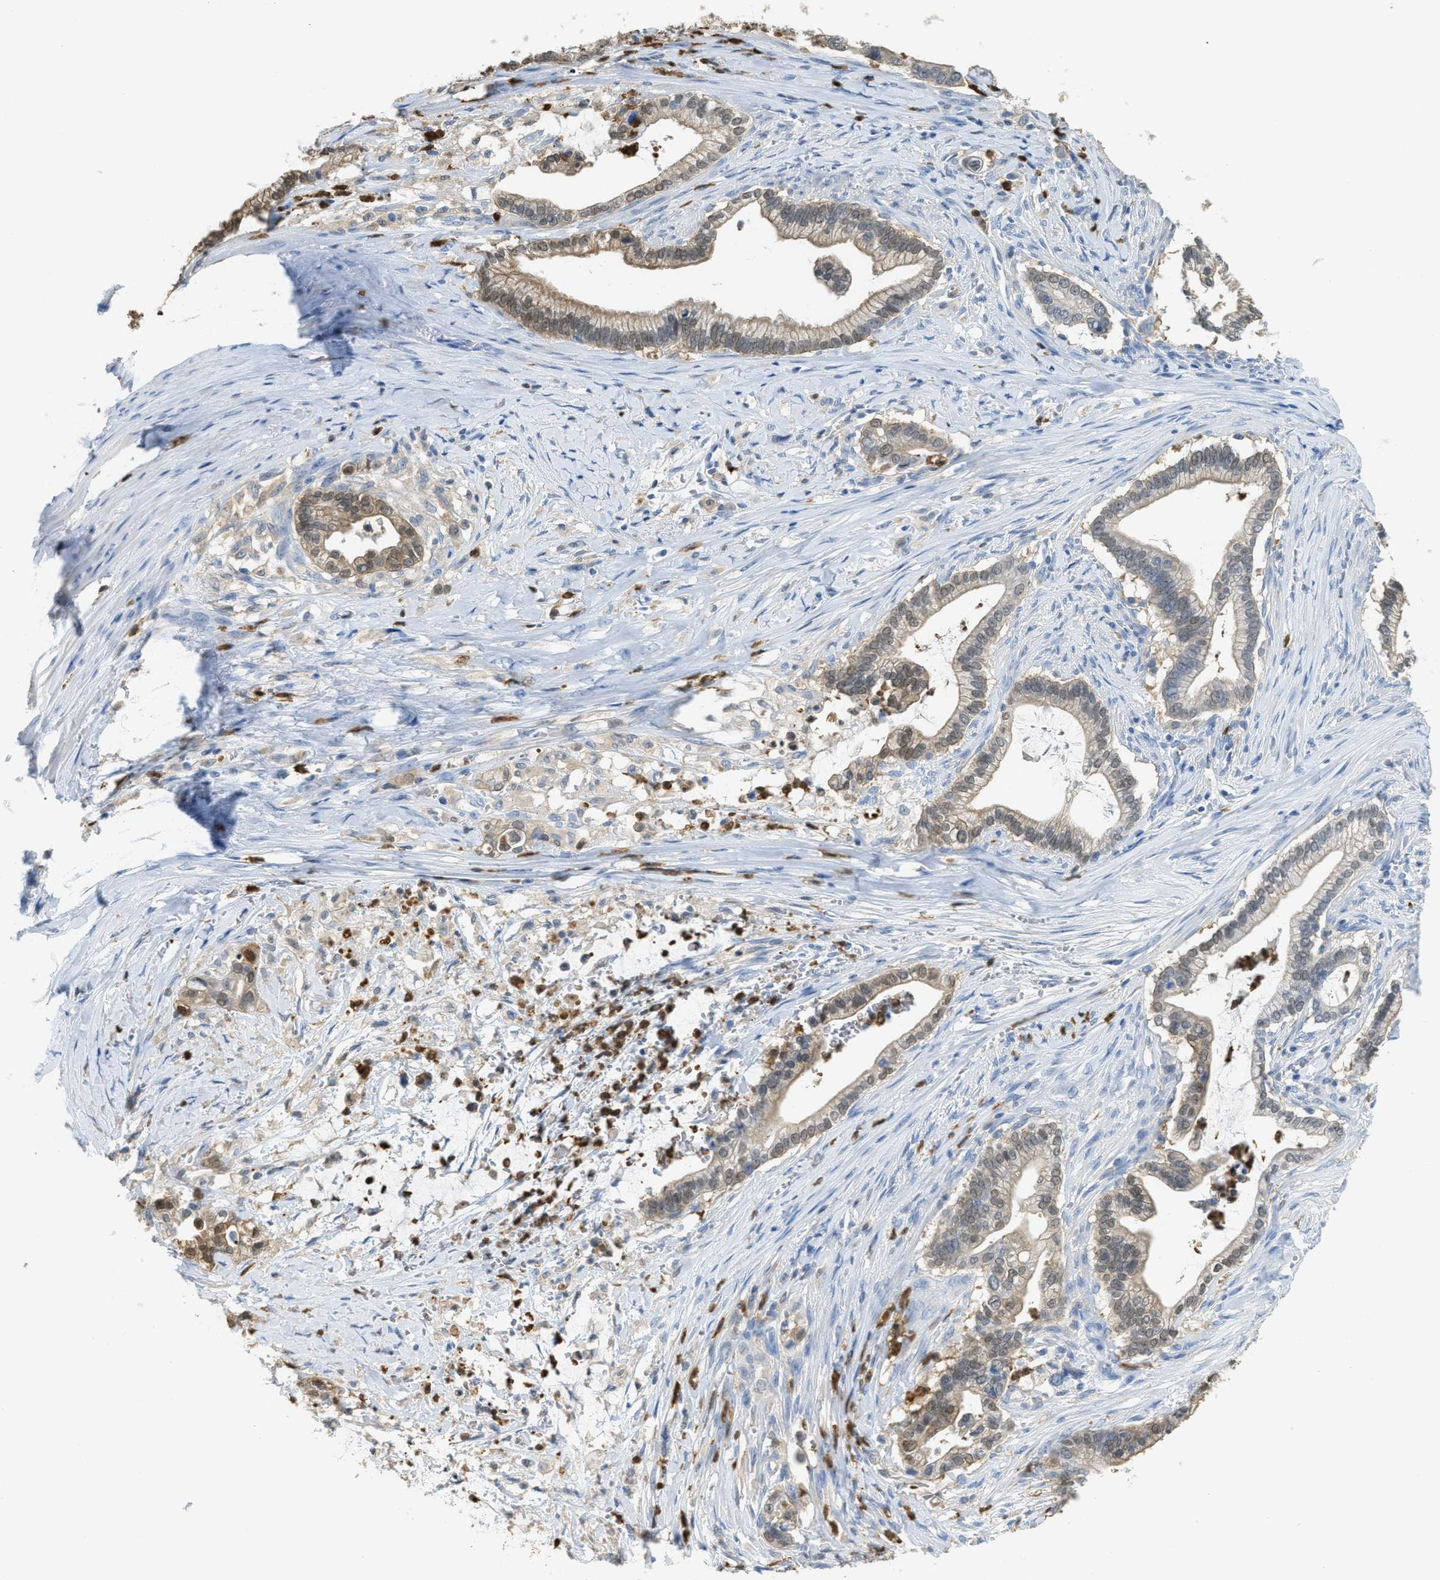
{"staining": {"intensity": "weak", "quantity": ">75%", "location": "cytoplasmic/membranous,nuclear"}, "tissue": "pancreatic cancer", "cell_type": "Tumor cells", "image_type": "cancer", "snomed": [{"axis": "morphology", "description": "Adenocarcinoma, NOS"}, {"axis": "topography", "description": "Pancreas"}], "caption": "Protein analysis of adenocarcinoma (pancreatic) tissue reveals weak cytoplasmic/membranous and nuclear positivity in about >75% of tumor cells. The protein of interest is shown in brown color, while the nuclei are stained blue.", "gene": "SERPINB1", "patient": {"sex": "male", "age": 69}}